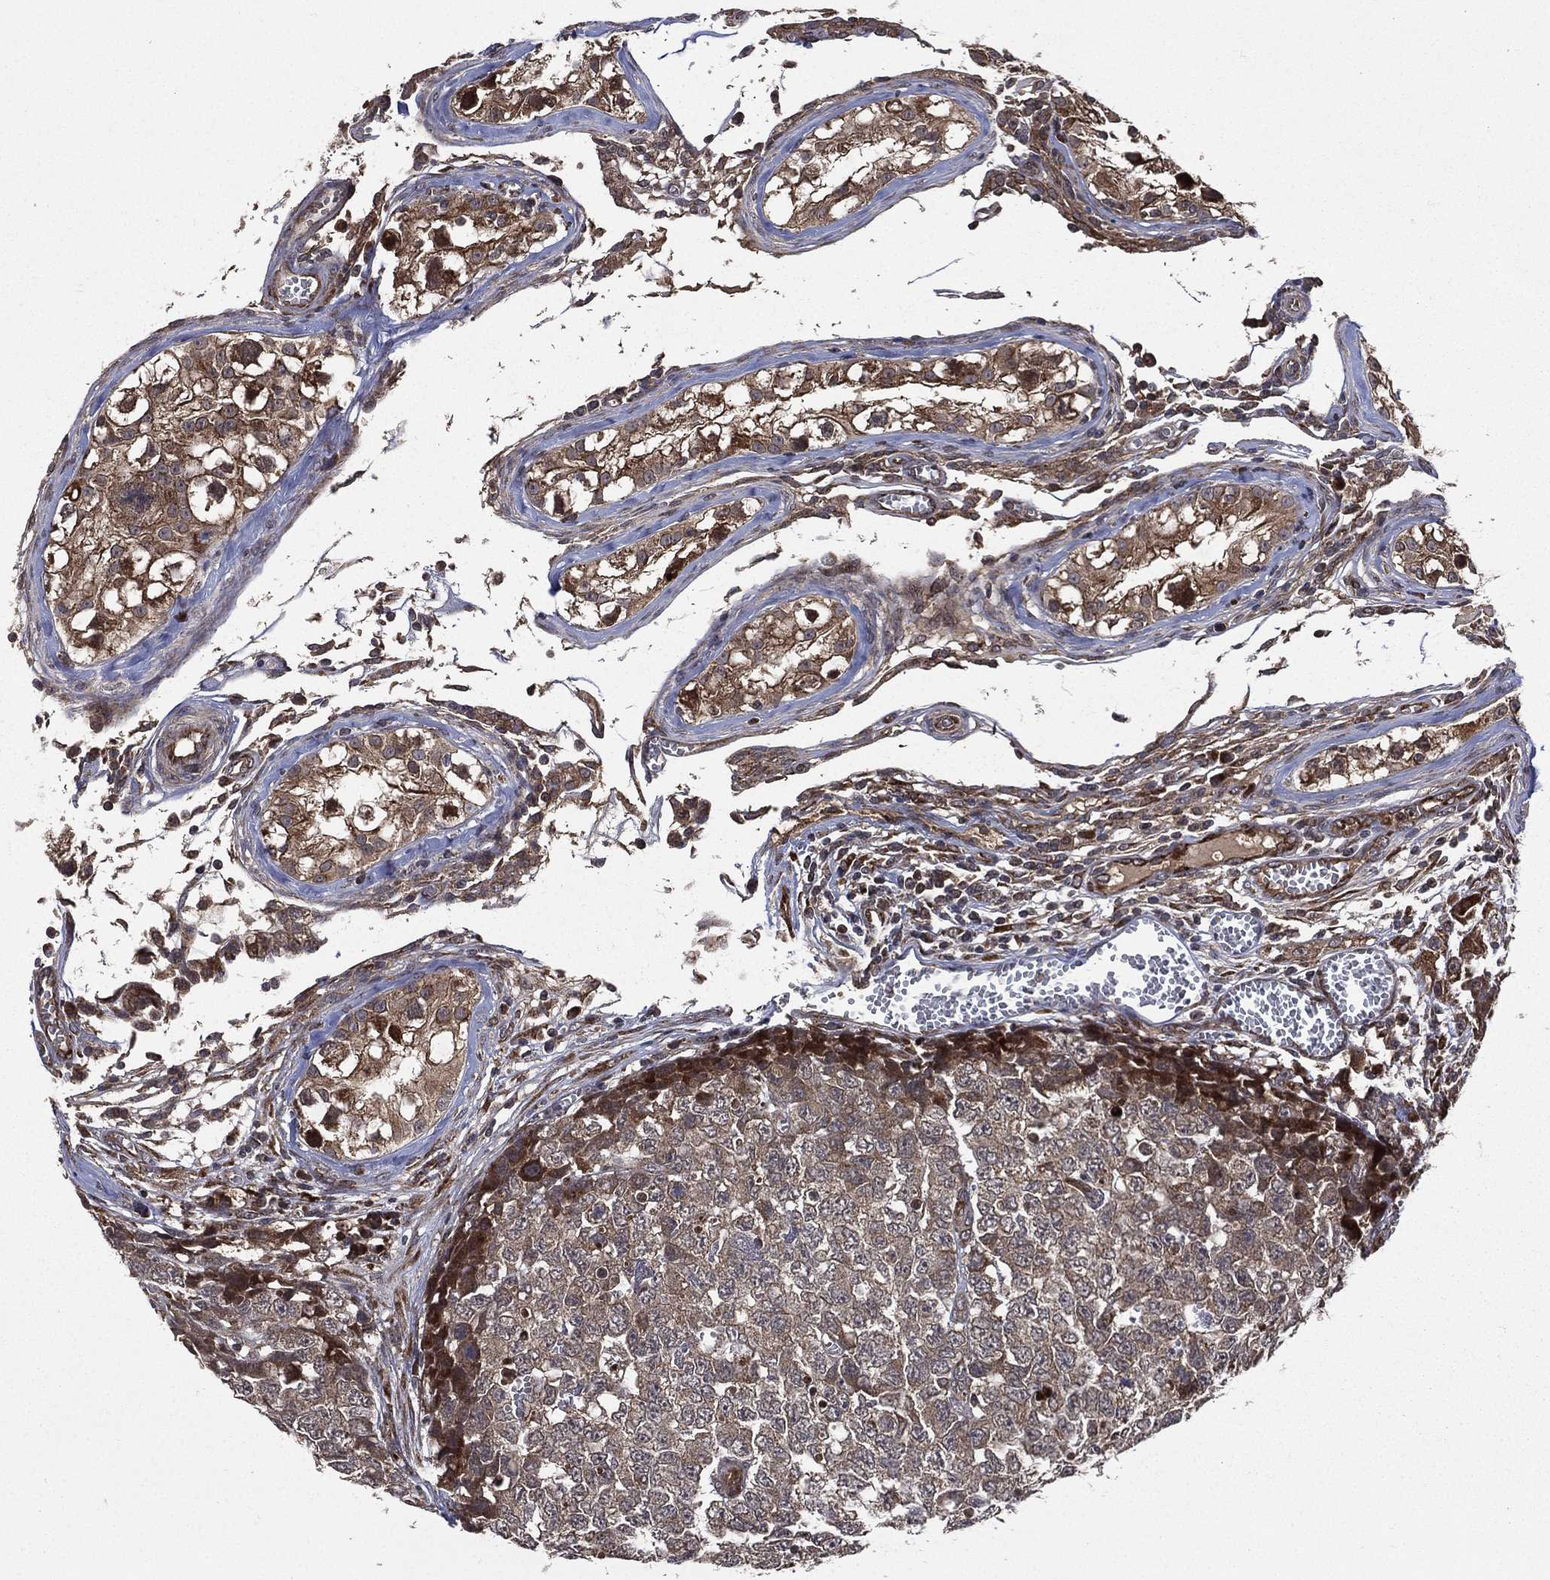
{"staining": {"intensity": "strong", "quantity": "<25%", "location": "cytoplasmic/membranous"}, "tissue": "testis cancer", "cell_type": "Tumor cells", "image_type": "cancer", "snomed": [{"axis": "morphology", "description": "Carcinoma, Embryonal, NOS"}, {"axis": "topography", "description": "Testis"}], "caption": "Strong cytoplasmic/membranous staining for a protein is present in about <25% of tumor cells of embryonal carcinoma (testis) using immunohistochemistry (IHC).", "gene": "RAB11FIP4", "patient": {"sex": "male", "age": 23}}